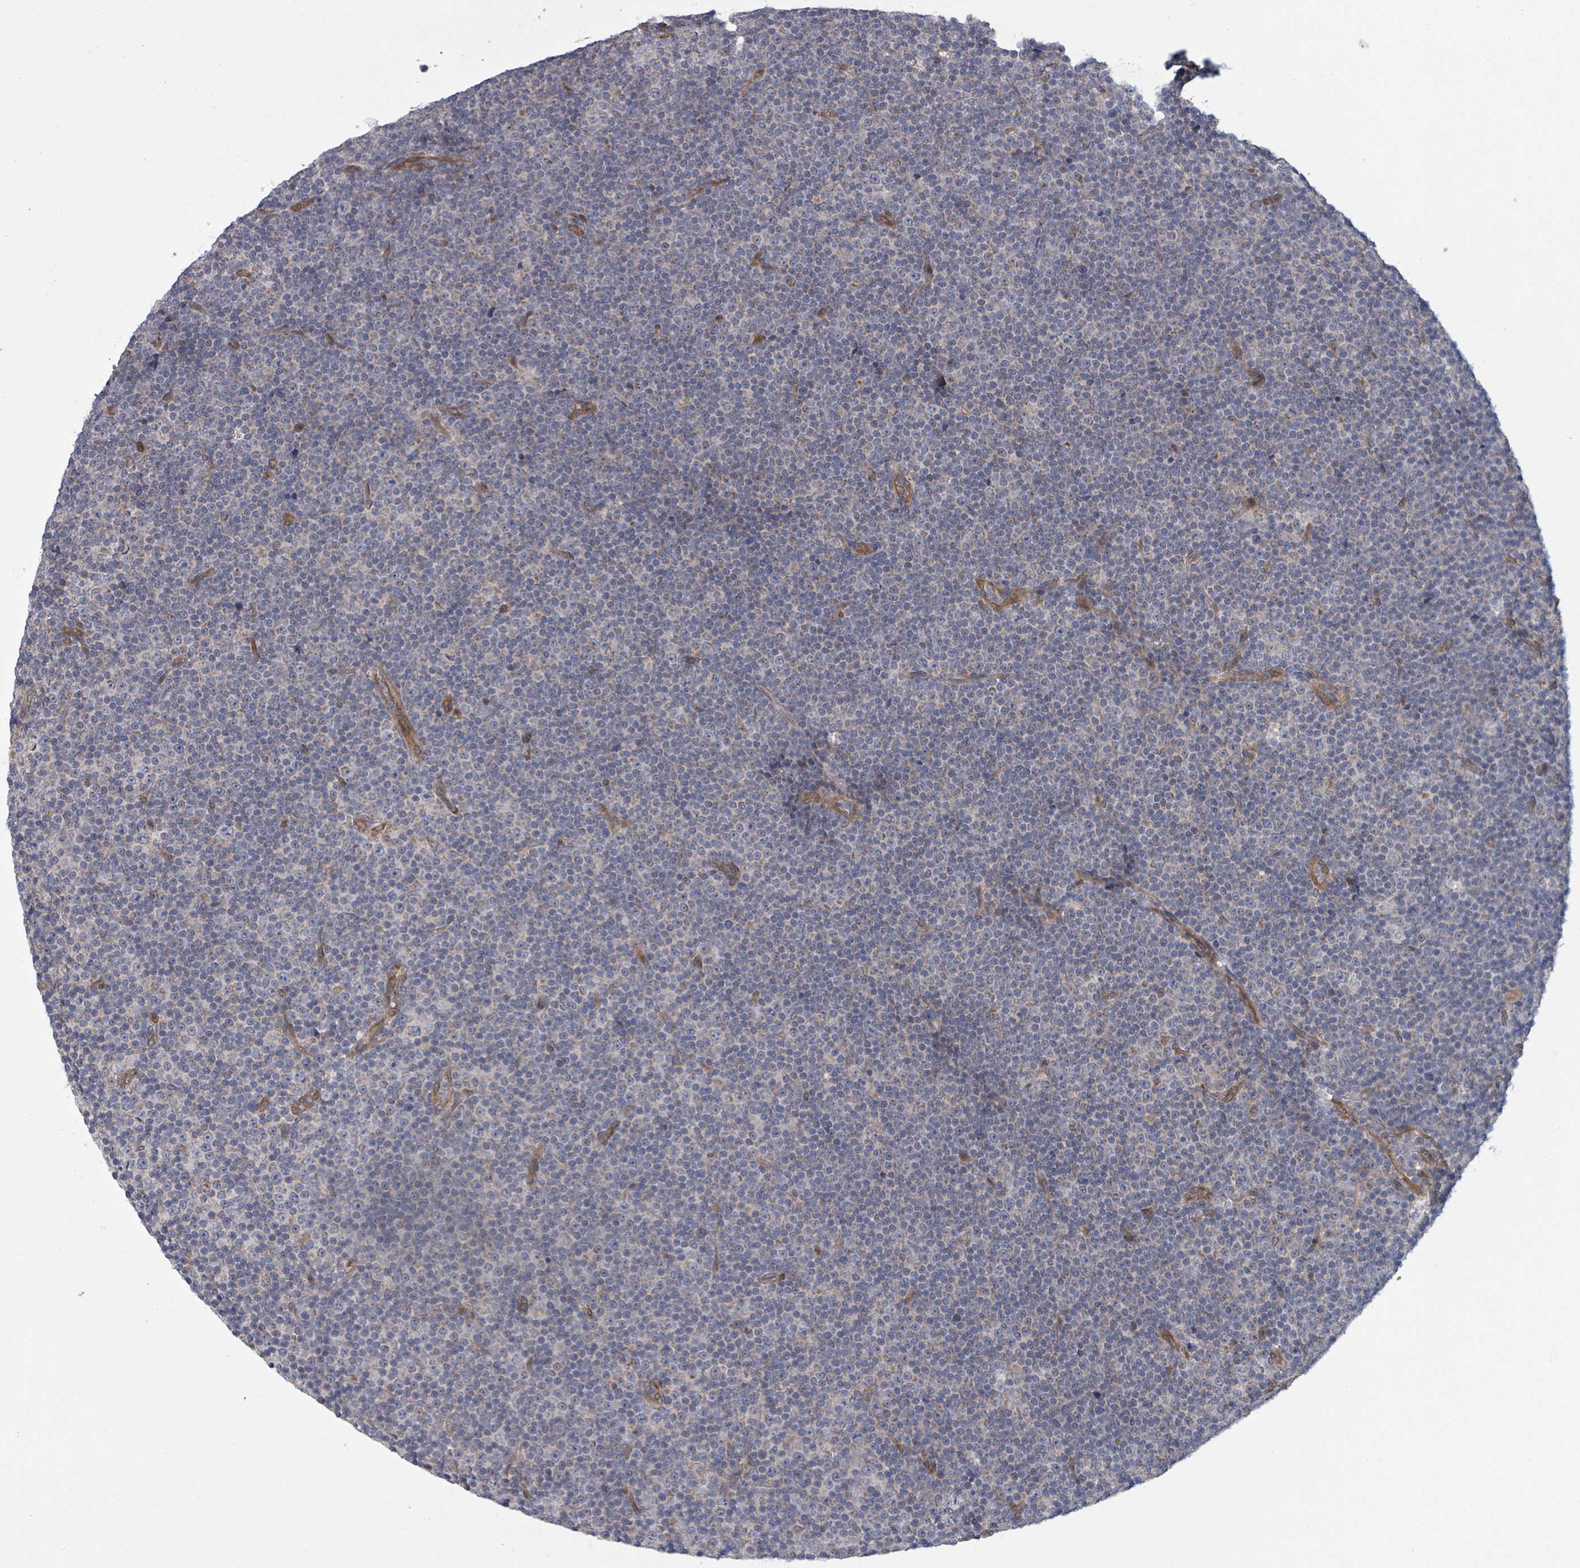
{"staining": {"intensity": "negative", "quantity": "none", "location": "none"}, "tissue": "lymphoma", "cell_type": "Tumor cells", "image_type": "cancer", "snomed": [{"axis": "morphology", "description": "Malignant lymphoma, non-Hodgkin's type, Low grade"}, {"axis": "topography", "description": "Lymph node"}], "caption": "Tumor cells show no significant staining in lymphoma.", "gene": "FKBP1A", "patient": {"sex": "female", "age": 67}}